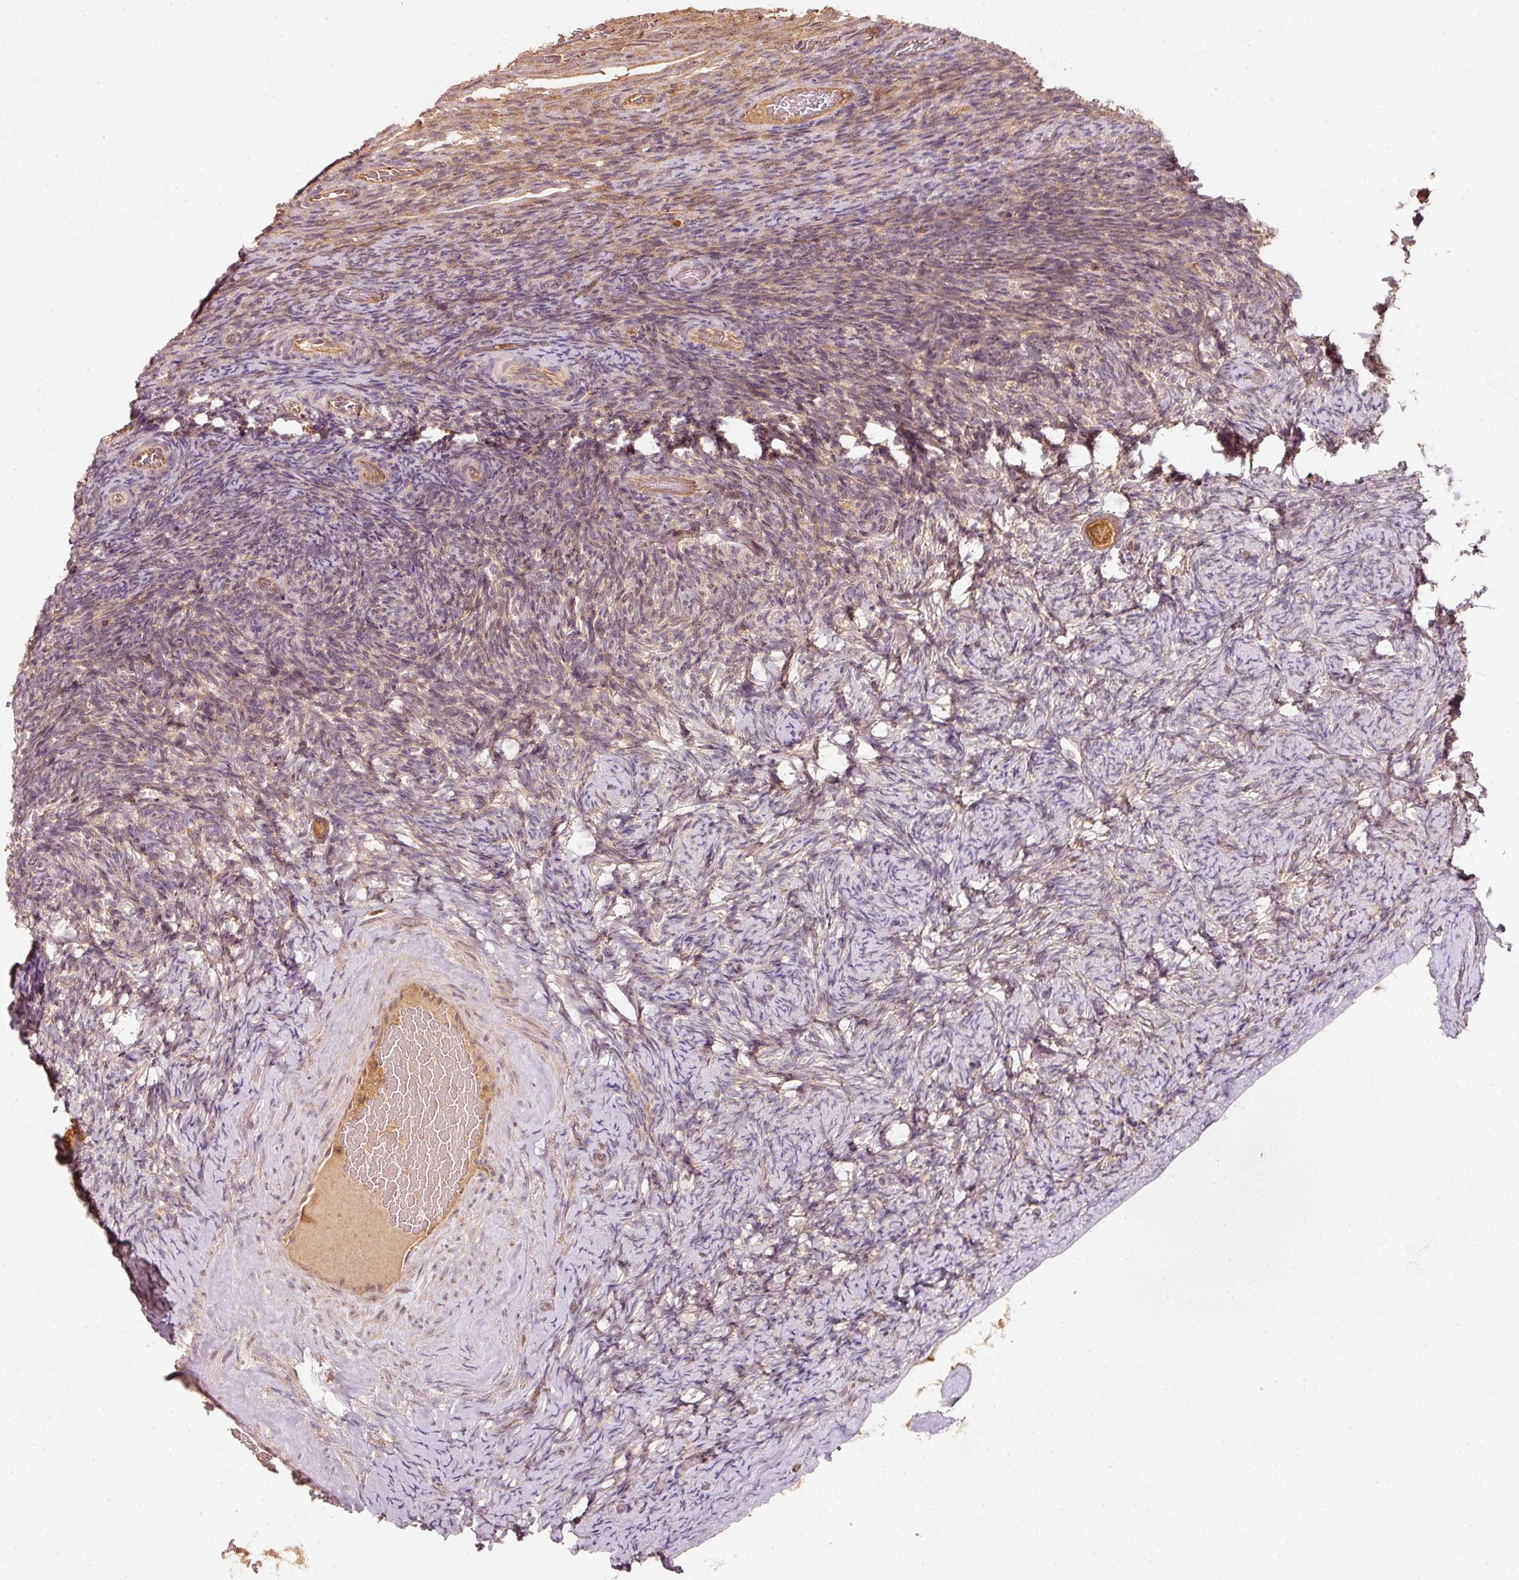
{"staining": {"intensity": "moderate", "quantity": ">75%", "location": "cytoplasmic/membranous"}, "tissue": "ovary", "cell_type": "Follicle cells", "image_type": "normal", "snomed": [{"axis": "morphology", "description": "Normal tissue, NOS"}, {"axis": "topography", "description": "Ovary"}], "caption": "Ovary stained with a brown dye shows moderate cytoplasmic/membranous positive staining in approximately >75% of follicle cells.", "gene": "RRAS2", "patient": {"sex": "female", "age": 34}}